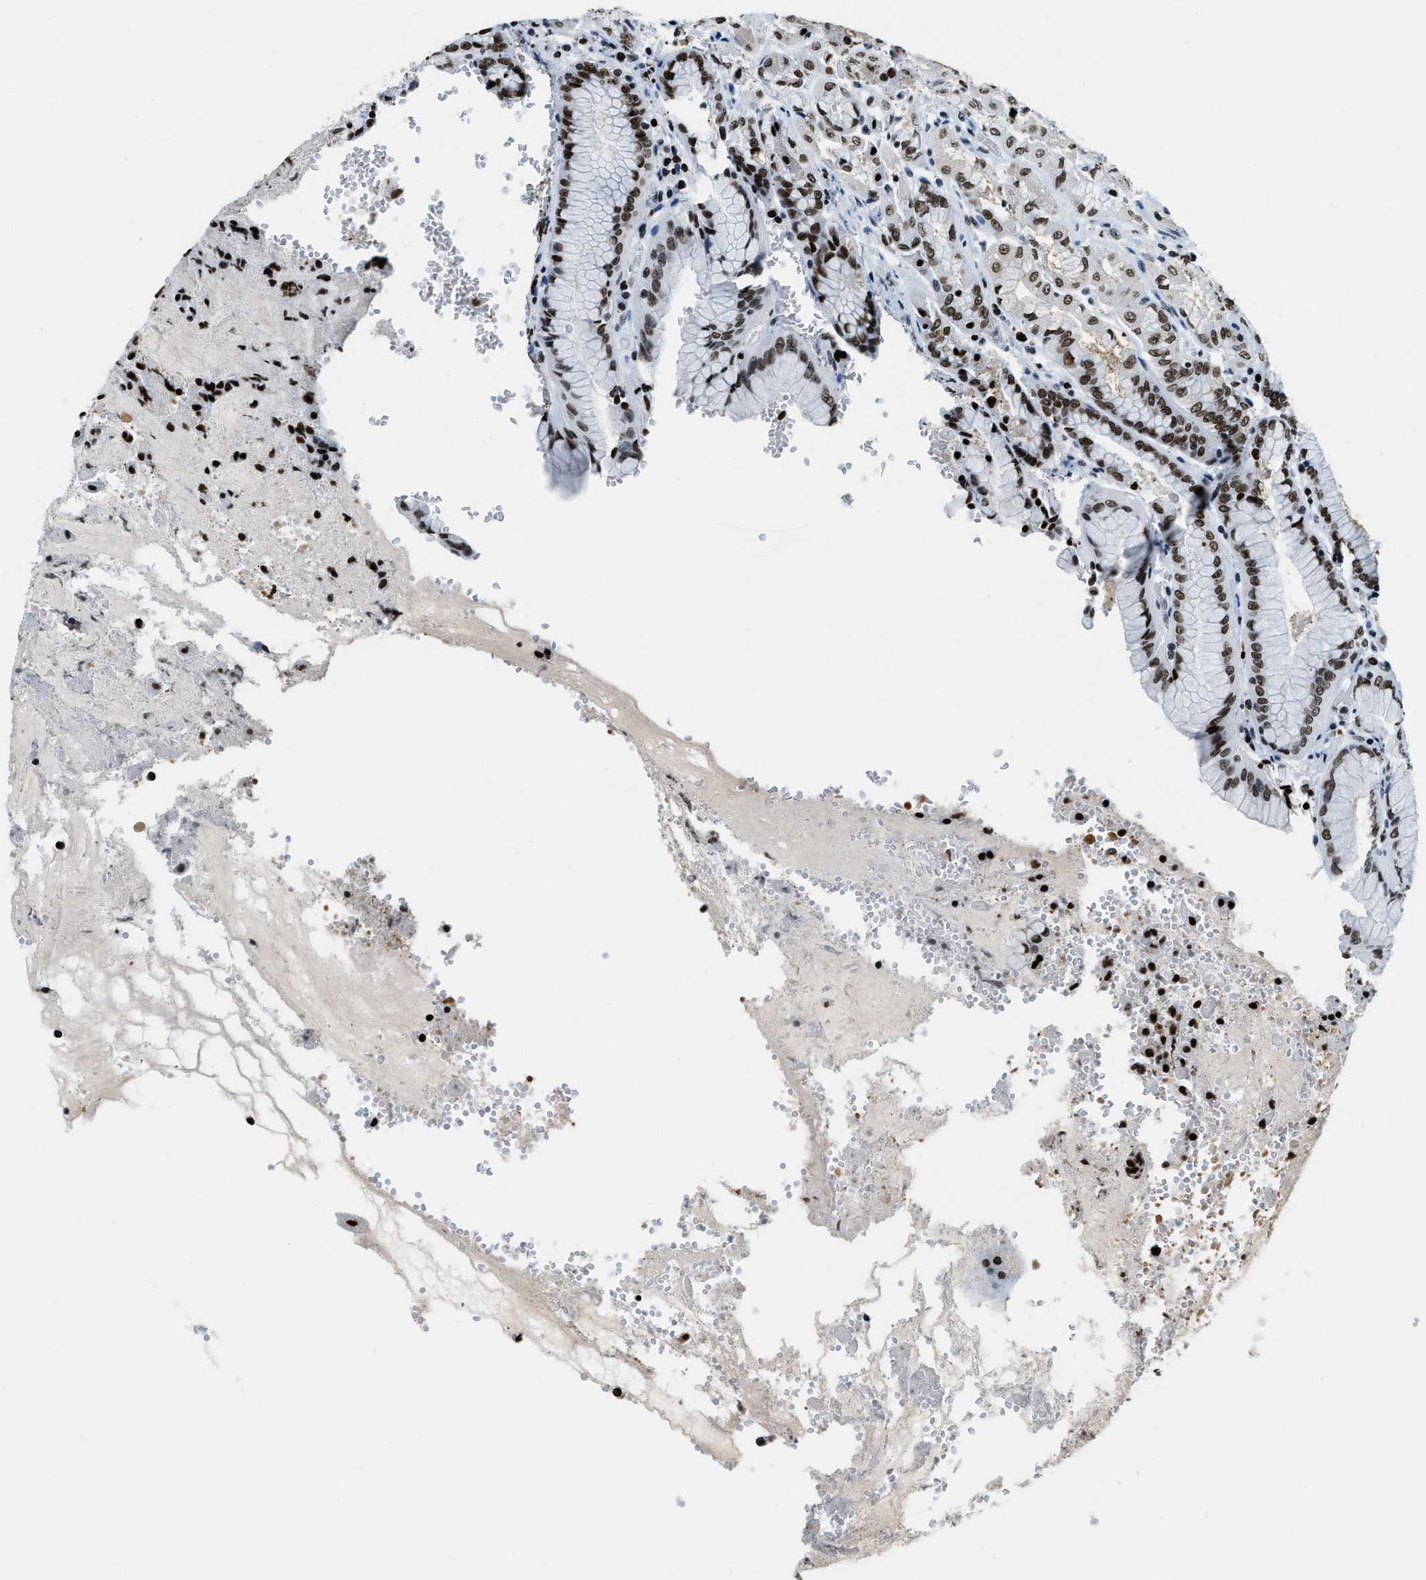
{"staining": {"intensity": "strong", "quantity": ">75%", "location": "nuclear"}, "tissue": "stomach", "cell_type": "Glandular cells", "image_type": "normal", "snomed": [{"axis": "morphology", "description": "Normal tissue, NOS"}, {"axis": "topography", "description": "Stomach"}, {"axis": "topography", "description": "Stomach, lower"}], "caption": "Protein expression by IHC demonstrates strong nuclear staining in approximately >75% of glandular cells in benign stomach.", "gene": "TOP1", "patient": {"sex": "female", "age": 56}}